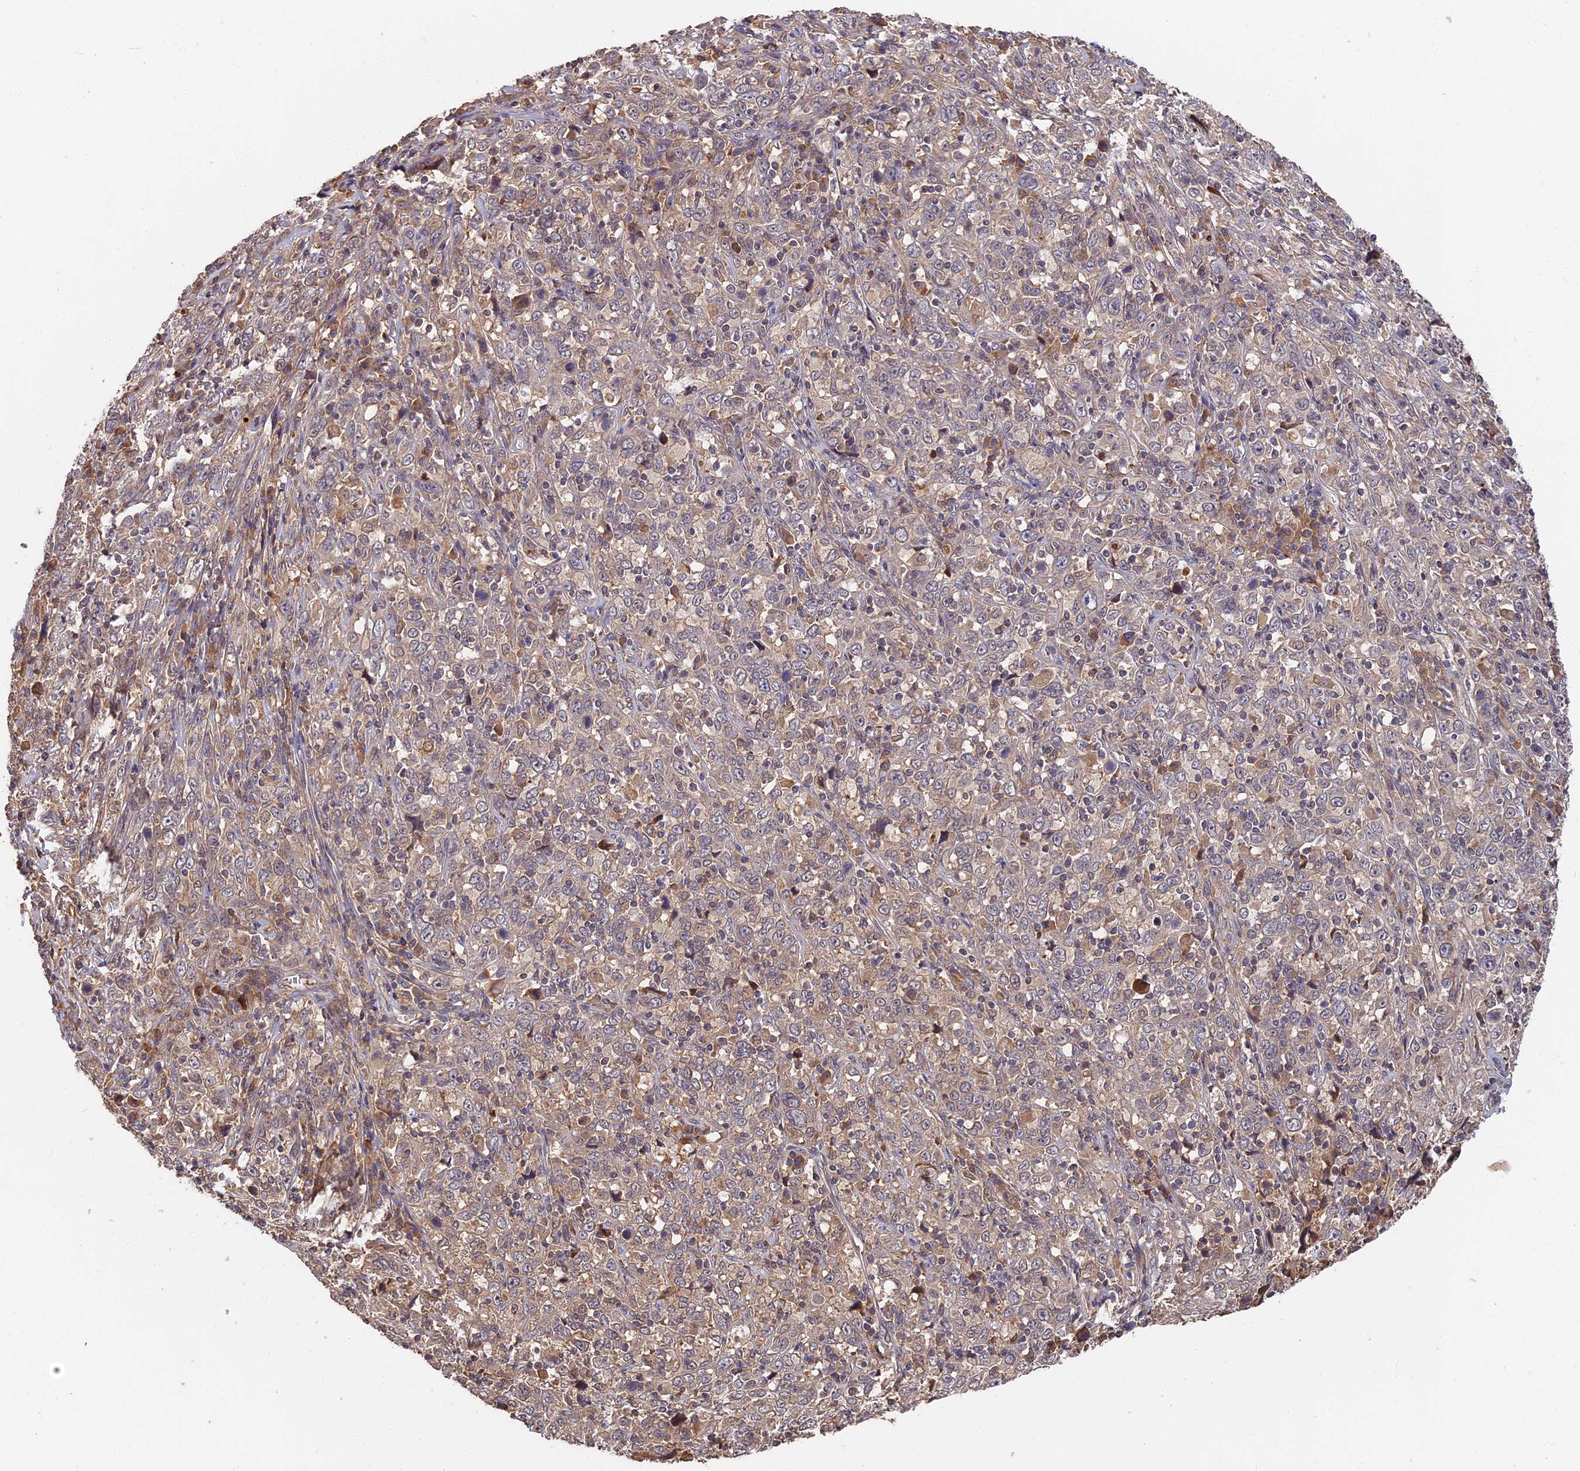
{"staining": {"intensity": "weak", "quantity": "25%-75%", "location": "cytoplasmic/membranous"}, "tissue": "cervical cancer", "cell_type": "Tumor cells", "image_type": "cancer", "snomed": [{"axis": "morphology", "description": "Squamous cell carcinoma, NOS"}, {"axis": "topography", "description": "Cervix"}], "caption": "Immunohistochemistry image of neoplastic tissue: cervical cancer stained using IHC demonstrates low levels of weak protein expression localized specifically in the cytoplasmic/membranous of tumor cells, appearing as a cytoplasmic/membranous brown color.", "gene": "ITIH1", "patient": {"sex": "female", "age": 46}}